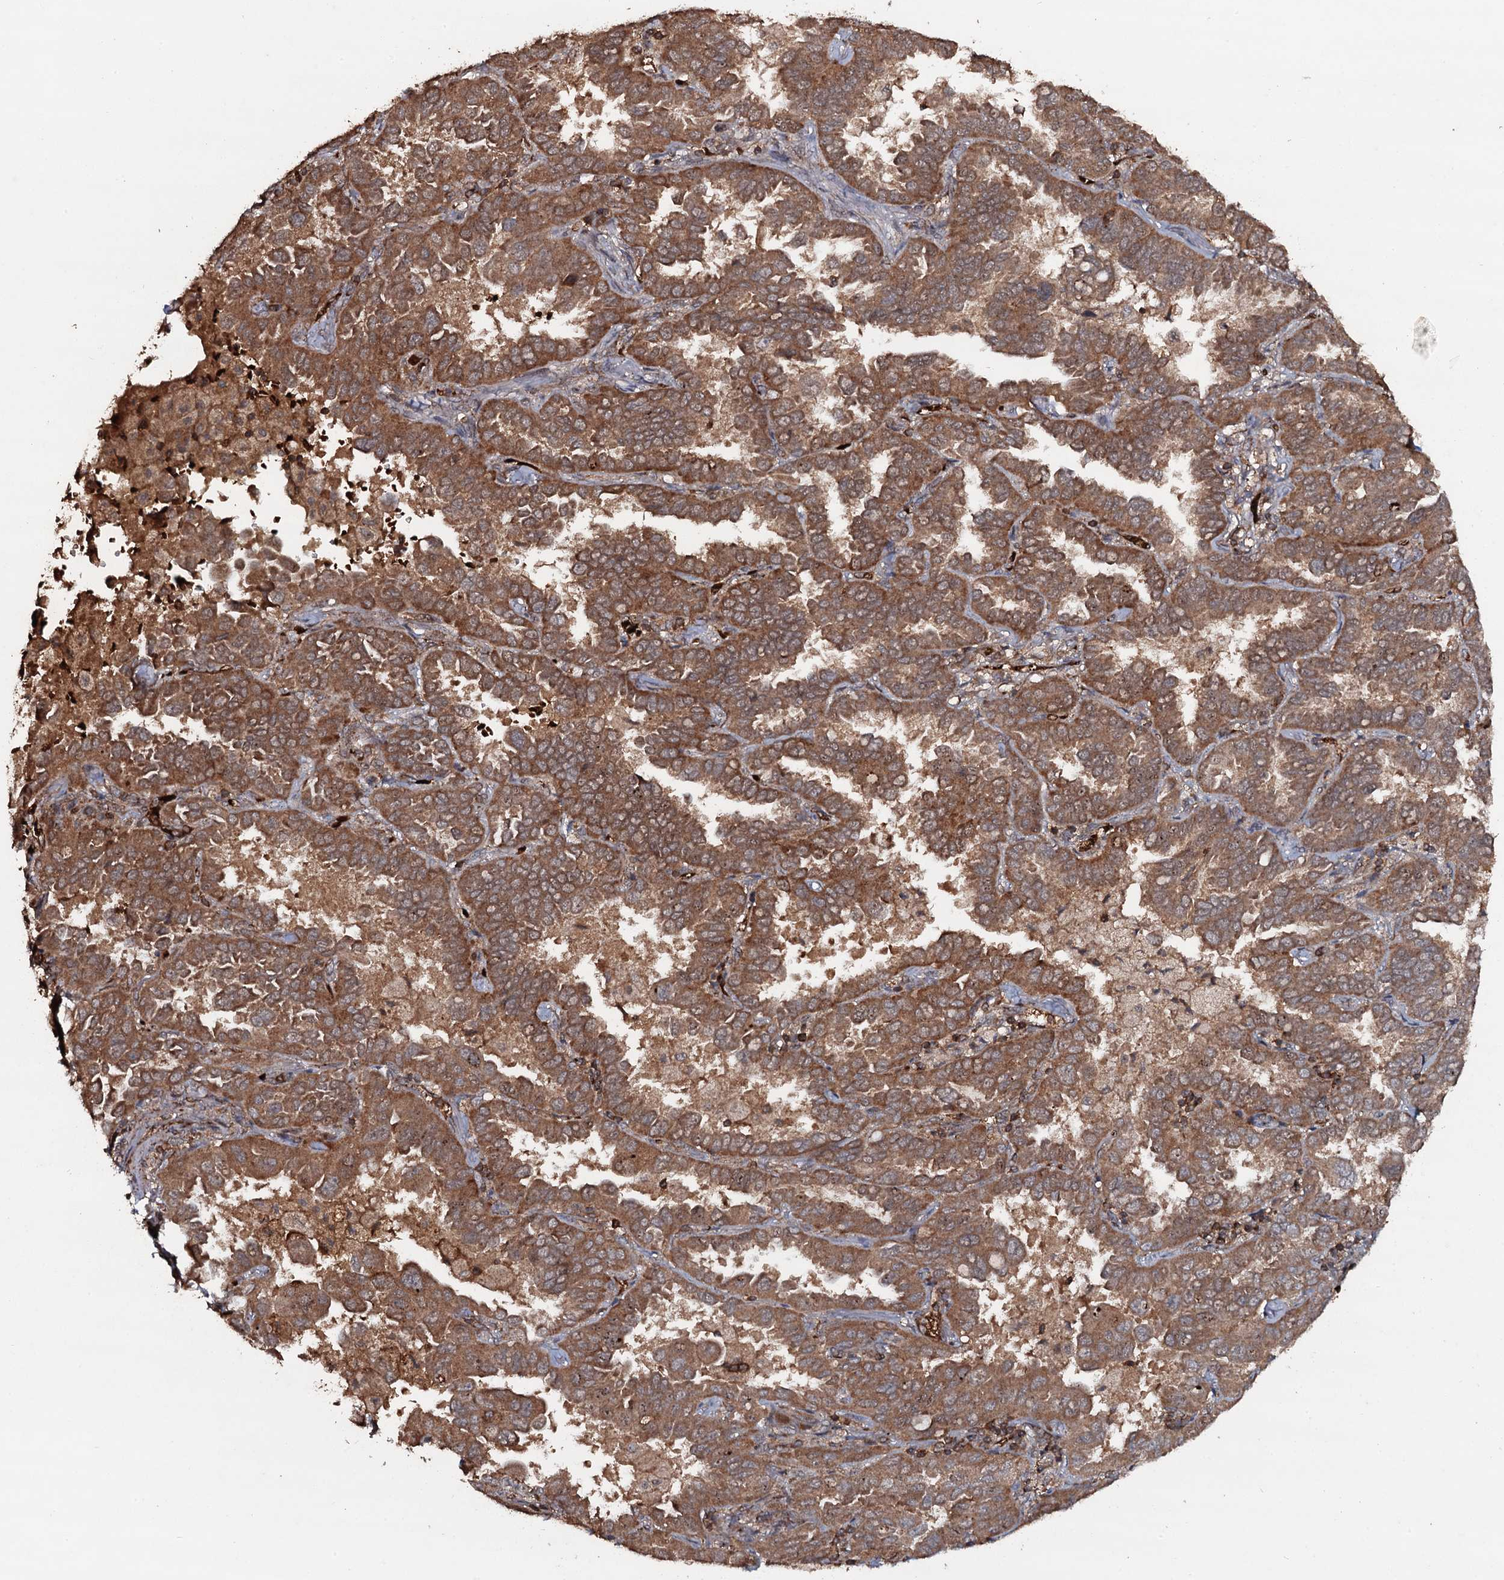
{"staining": {"intensity": "moderate", "quantity": ">75%", "location": "cytoplasmic/membranous"}, "tissue": "lung cancer", "cell_type": "Tumor cells", "image_type": "cancer", "snomed": [{"axis": "morphology", "description": "Adenocarcinoma, NOS"}, {"axis": "topography", "description": "Lung"}], "caption": "Tumor cells display medium levels of moderate cytoplasmic/membranous staining in approximately >75% of cells in lung adenocarcinoma. The staining was performed using DAB (3,3'-diaminobenzidine) to visualize the protein expression in brown, while the nuclei were stained in blue with hematoxylin (Magnification: 20x).", "gene": "ADGRG3", "patient": {"sex": "male", "age": 64}}